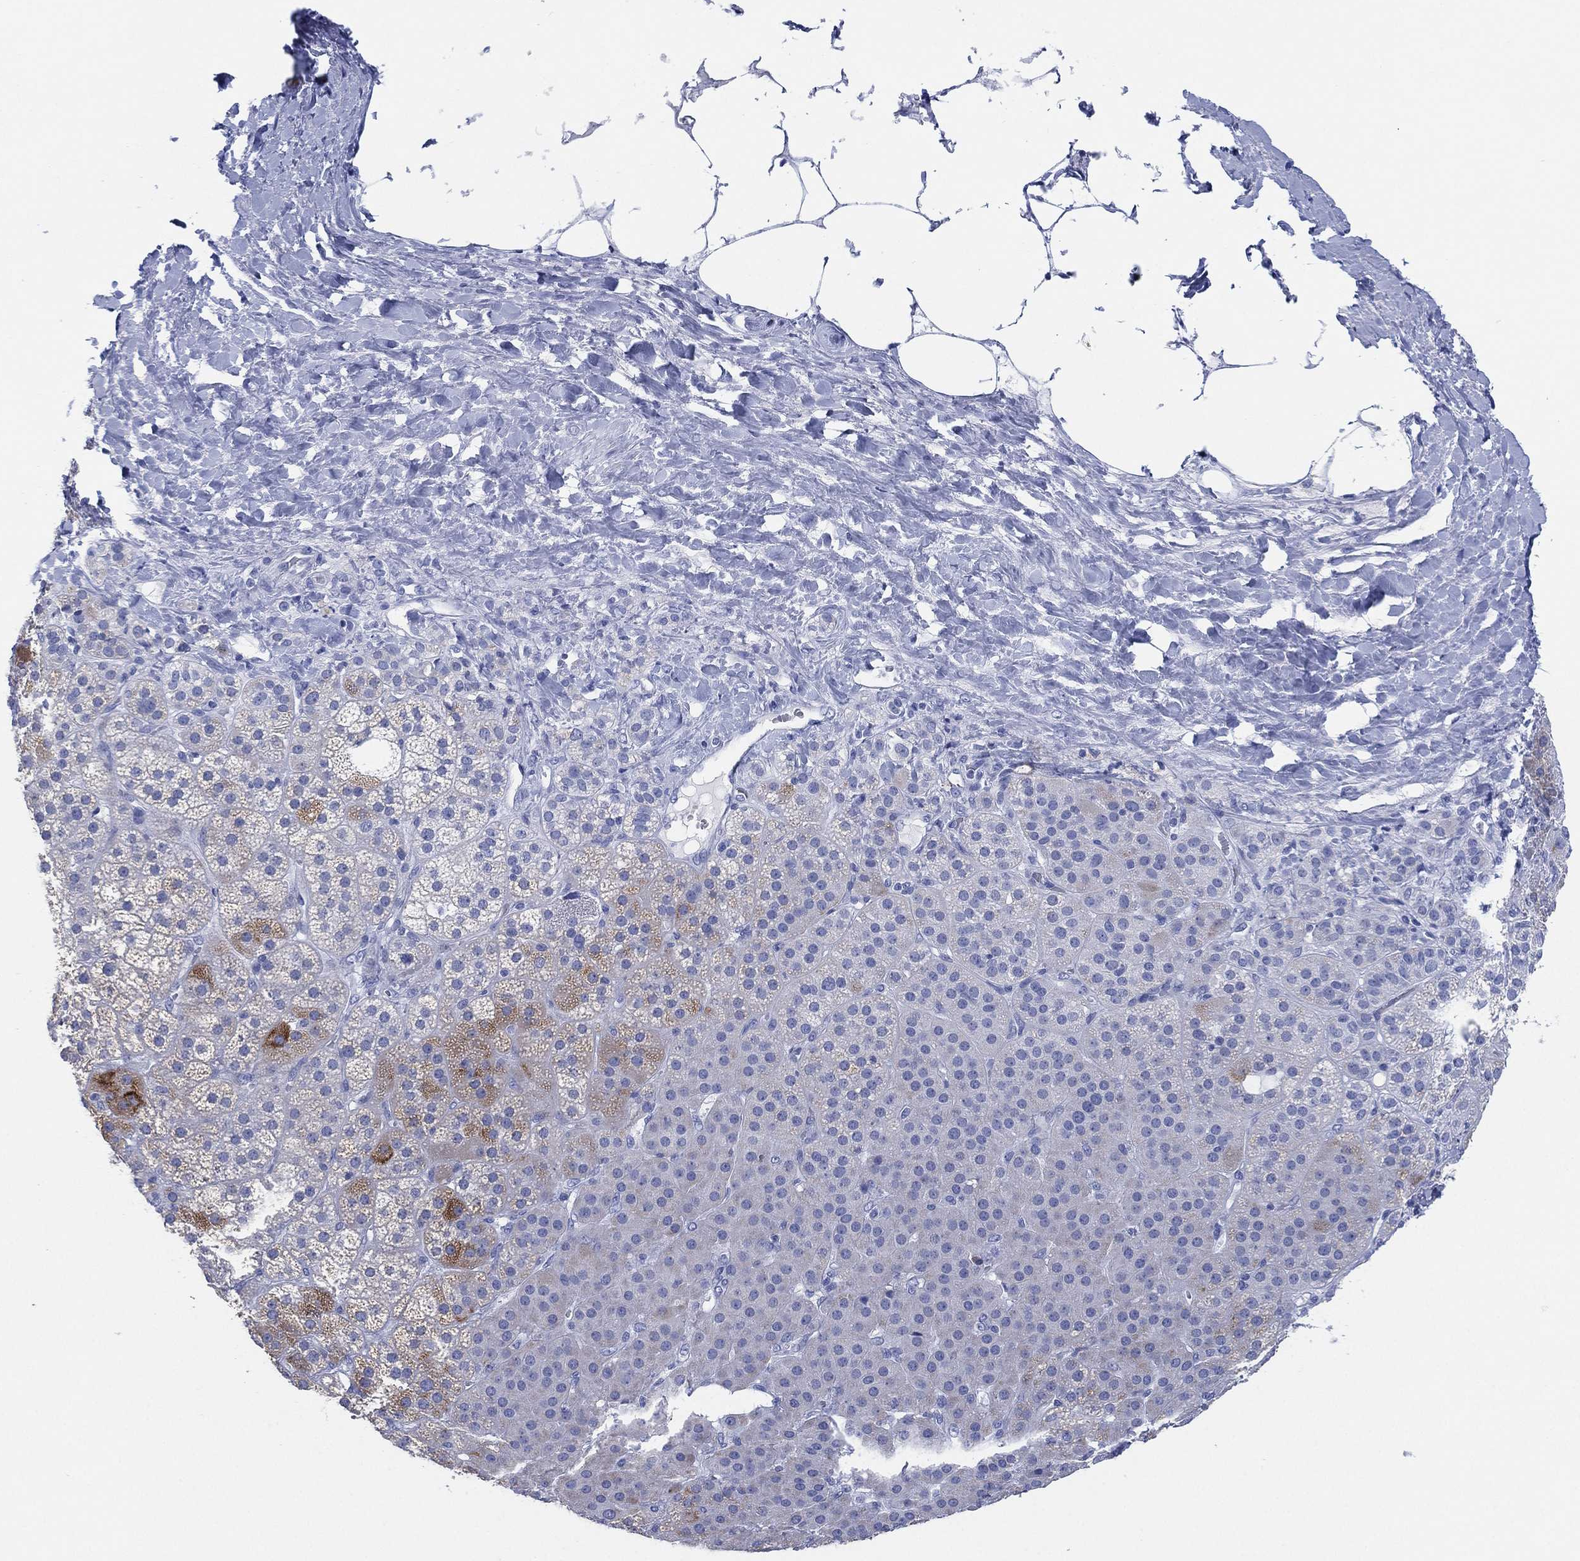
{"staining": {"intensity": "weak", "quantity": "25%-75%", "location": "cytoplasmic/membranous"}, "tissue": "adrenal gland", "cell_type": "Glandular cells", "image_type": "normal", "snomed": [{"axis": "morphology", "description": "Normal tissue, NOS"}, {"axis": "topography", "description": "Adrenal gland"}], "caption": "Immunohistochemistry (IHC) micrograph of benign adrenal gland stained for a protein (brown), which reveals low levels of weak cytoplasmic/membranous staining in about 25%-75% of glandular cells.", "gene": "SLC9C2", "patient": {"sex": "male", "age": 57}}